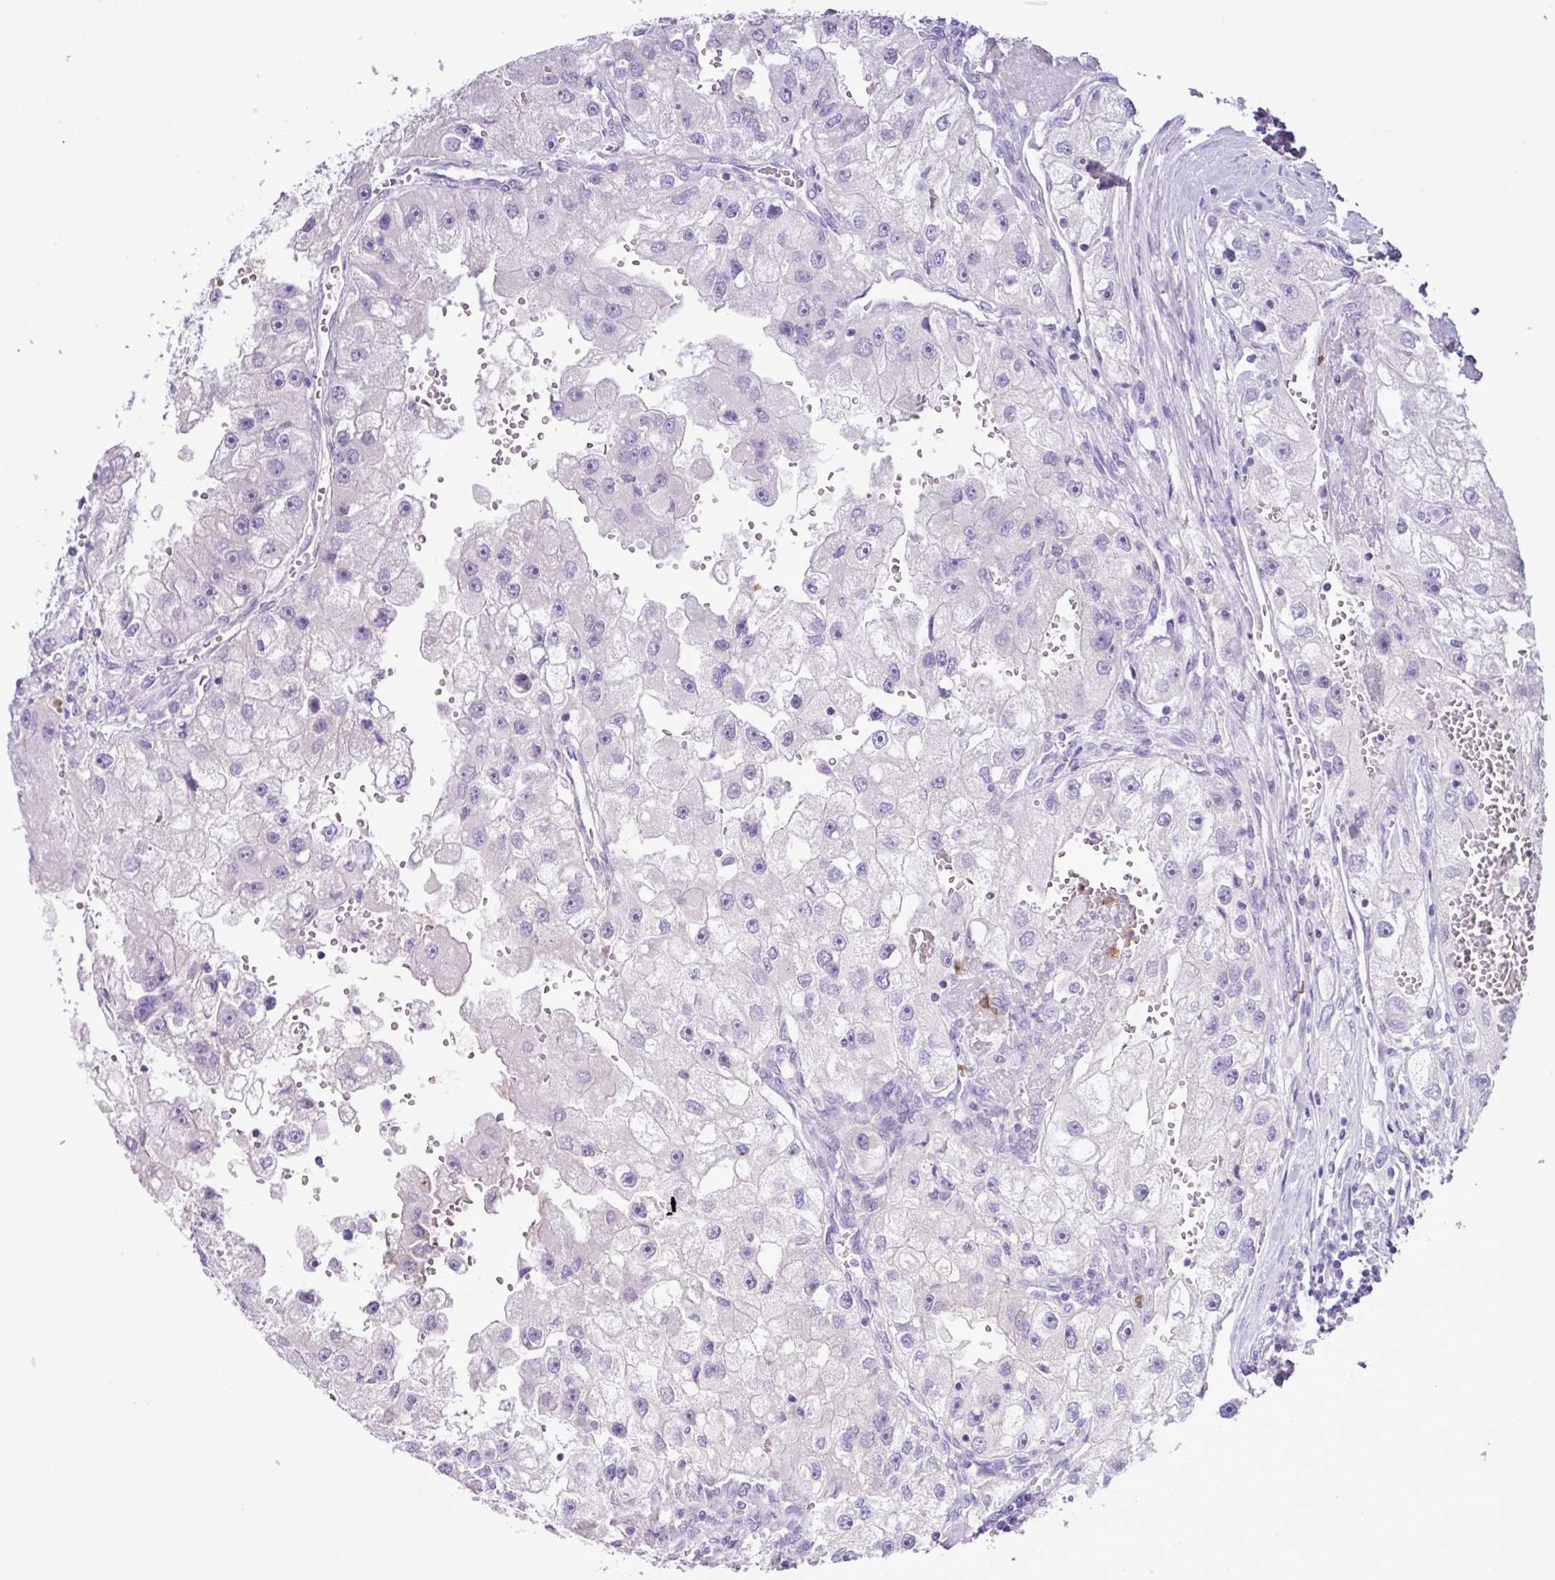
{"staining": {"intensity": "negative", "quantity": "none", "location": "none"}, "tissue": "renal cancer", "cell_type": "Tumor cells", "image_type": "cancer", "snomed": [{"axis": "morphology", "description": "Adenocarcinoma, NOS"}, {"axis": "topography", "description": "Kidney"}], "caption": "This is an IHC photomicrograph of renal cancer. There is no positivity in tumor cells.", "gene": "HTR3E", "patient": {"sex": "male", "age": 63}}